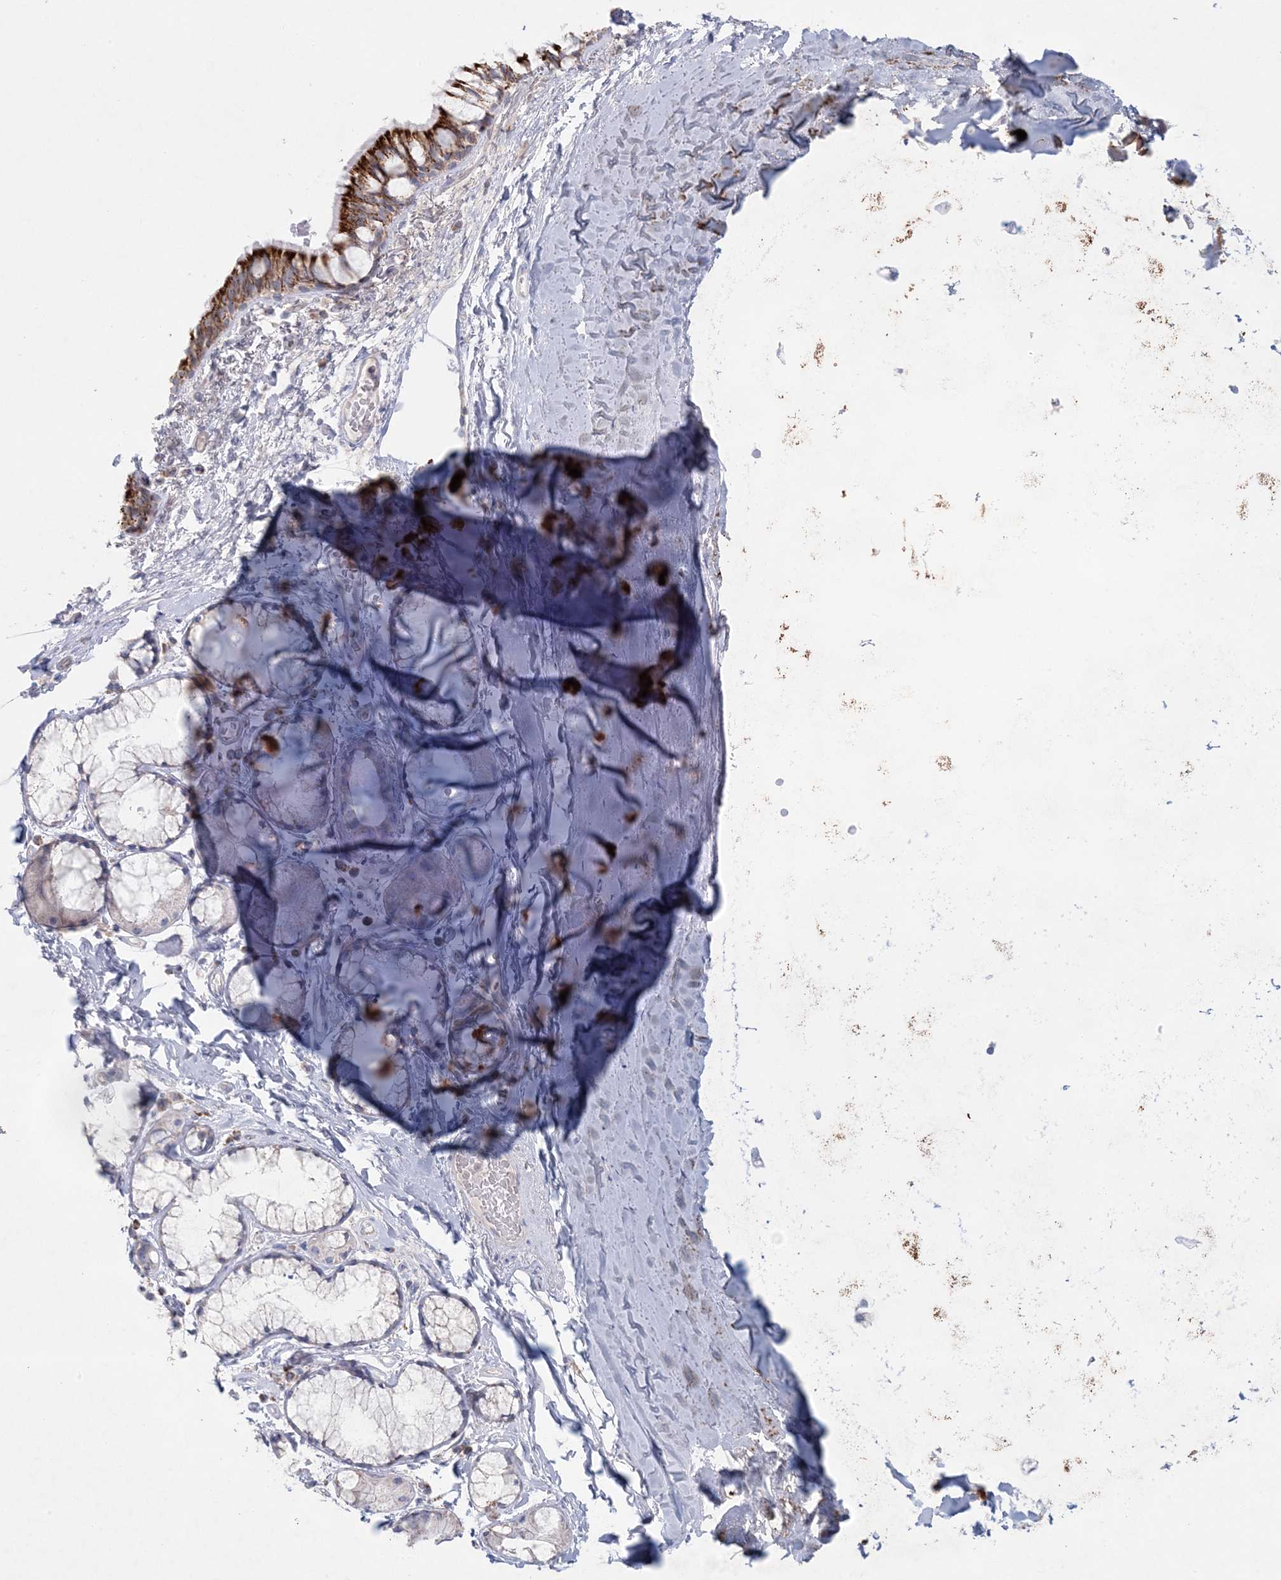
{"staining": {"intensity": "strong", "quantity": ">75%", "location": "cytoplasmic/membranous"}, "tissue": "bronchus", "cell_type": "Respiratory epithelial cells", "image_type": "normal", "snomed": [{"axis": "morphology", "description": "Normal tissue, NOS"}, {"axis": "topography", "description": "Cartilage tissue"}, {"axis": "topography", "description": "Bronchus"}], "caption": "Strong cytoplasmic/membranous positivity is seen in approximately >75% of respiratory epithelial cells in benign bronchus. Nuclei are stained in blue.", "gene": "KCTD6", "patient": {"sex": "female", "age": 73}}